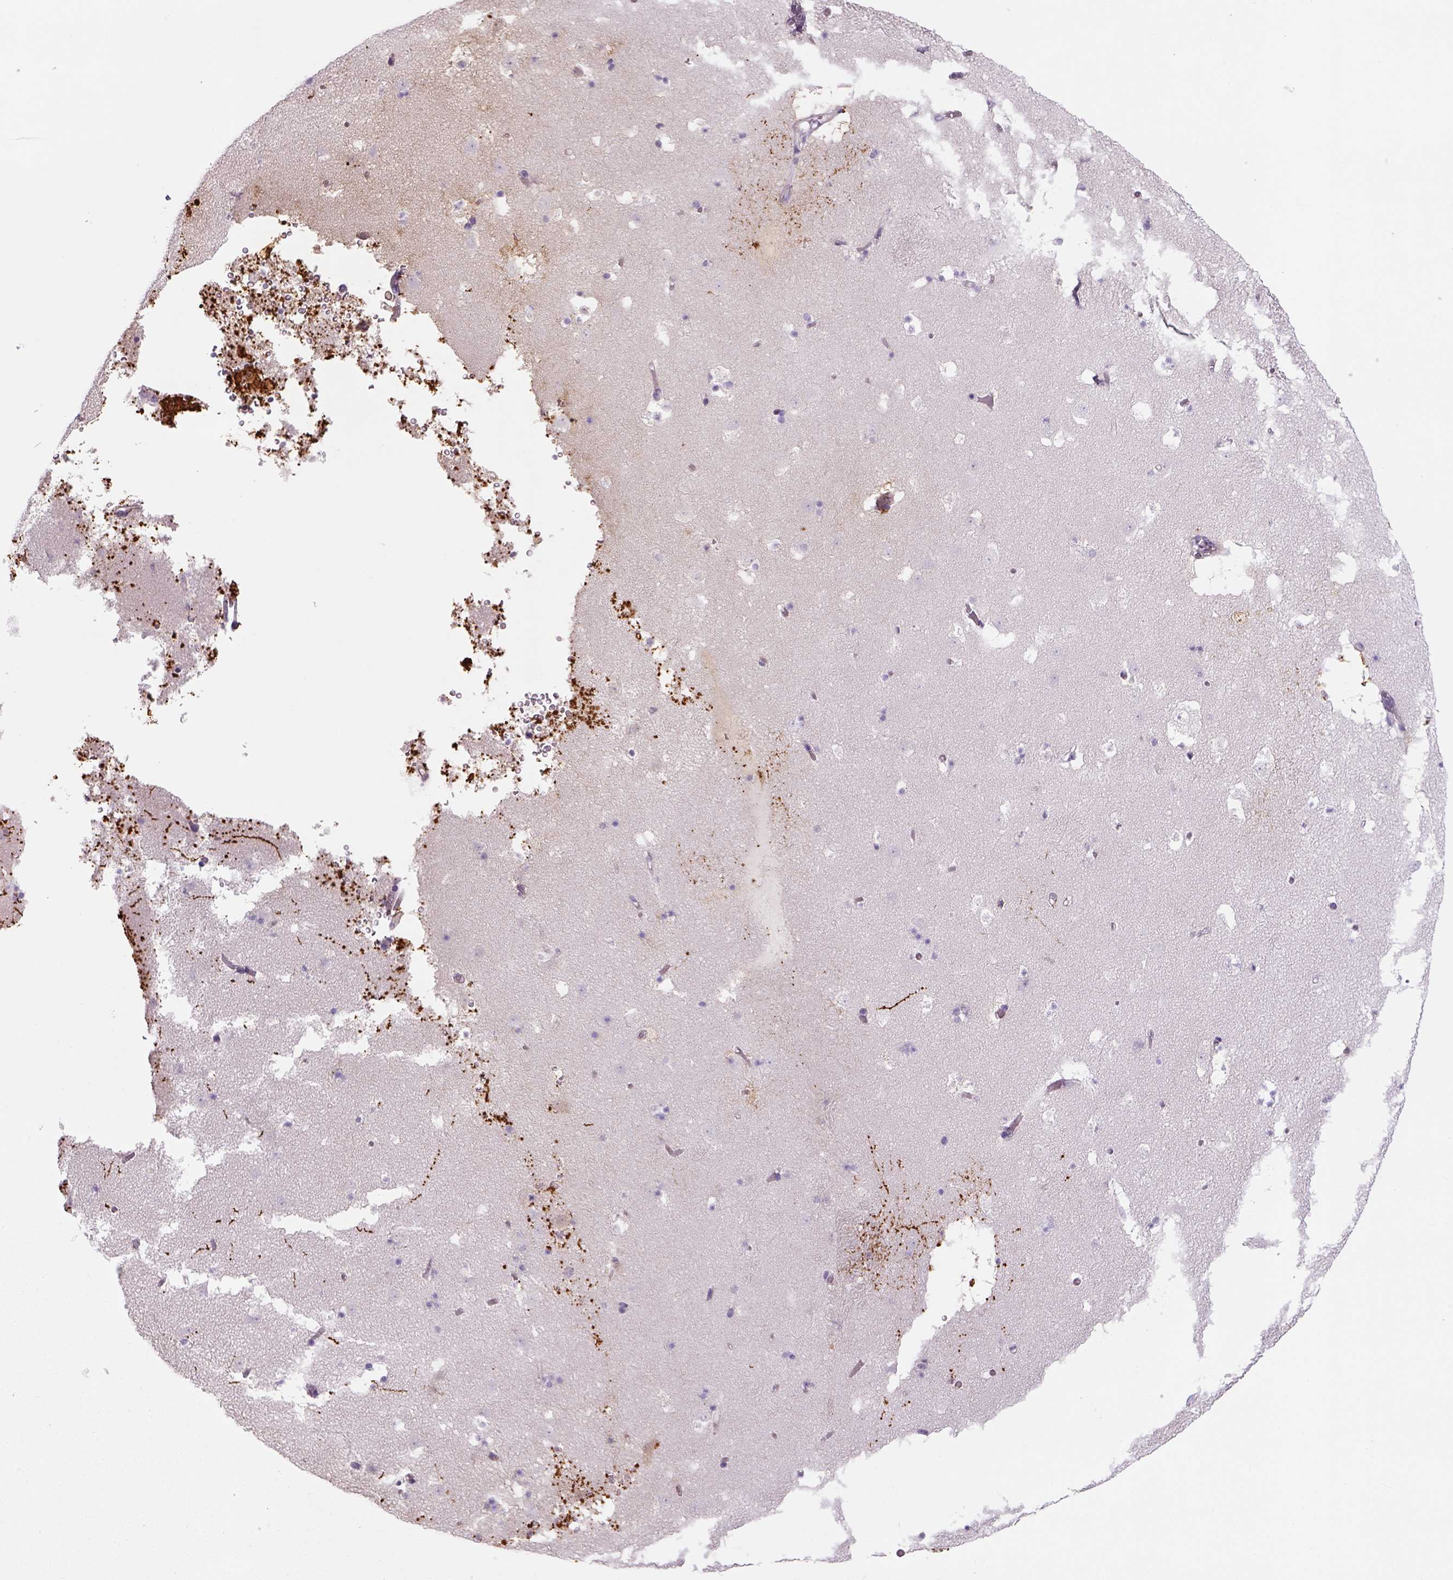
{"staining": {"intensity": "strong", "quantity": "<25%", "location": "cytoplasmic/membranous"}, "tissue": "caudate", "cell_type": "Glial cells", "image_type": "normal", "snomed": [{"axis": "morphology", "description": "Normal tissue, NOS"}, {"axis": "topography", "description": "Lateral ventricle wall"}], "caption": "The image demonstrates a brown stain indicating the presence of a protein in the cytoplasmic/membranous of glial cells in caudate. Nuclei are stained in blue.", "gene": "TENM4", "patient": {"sex": "female", "age": 42}}